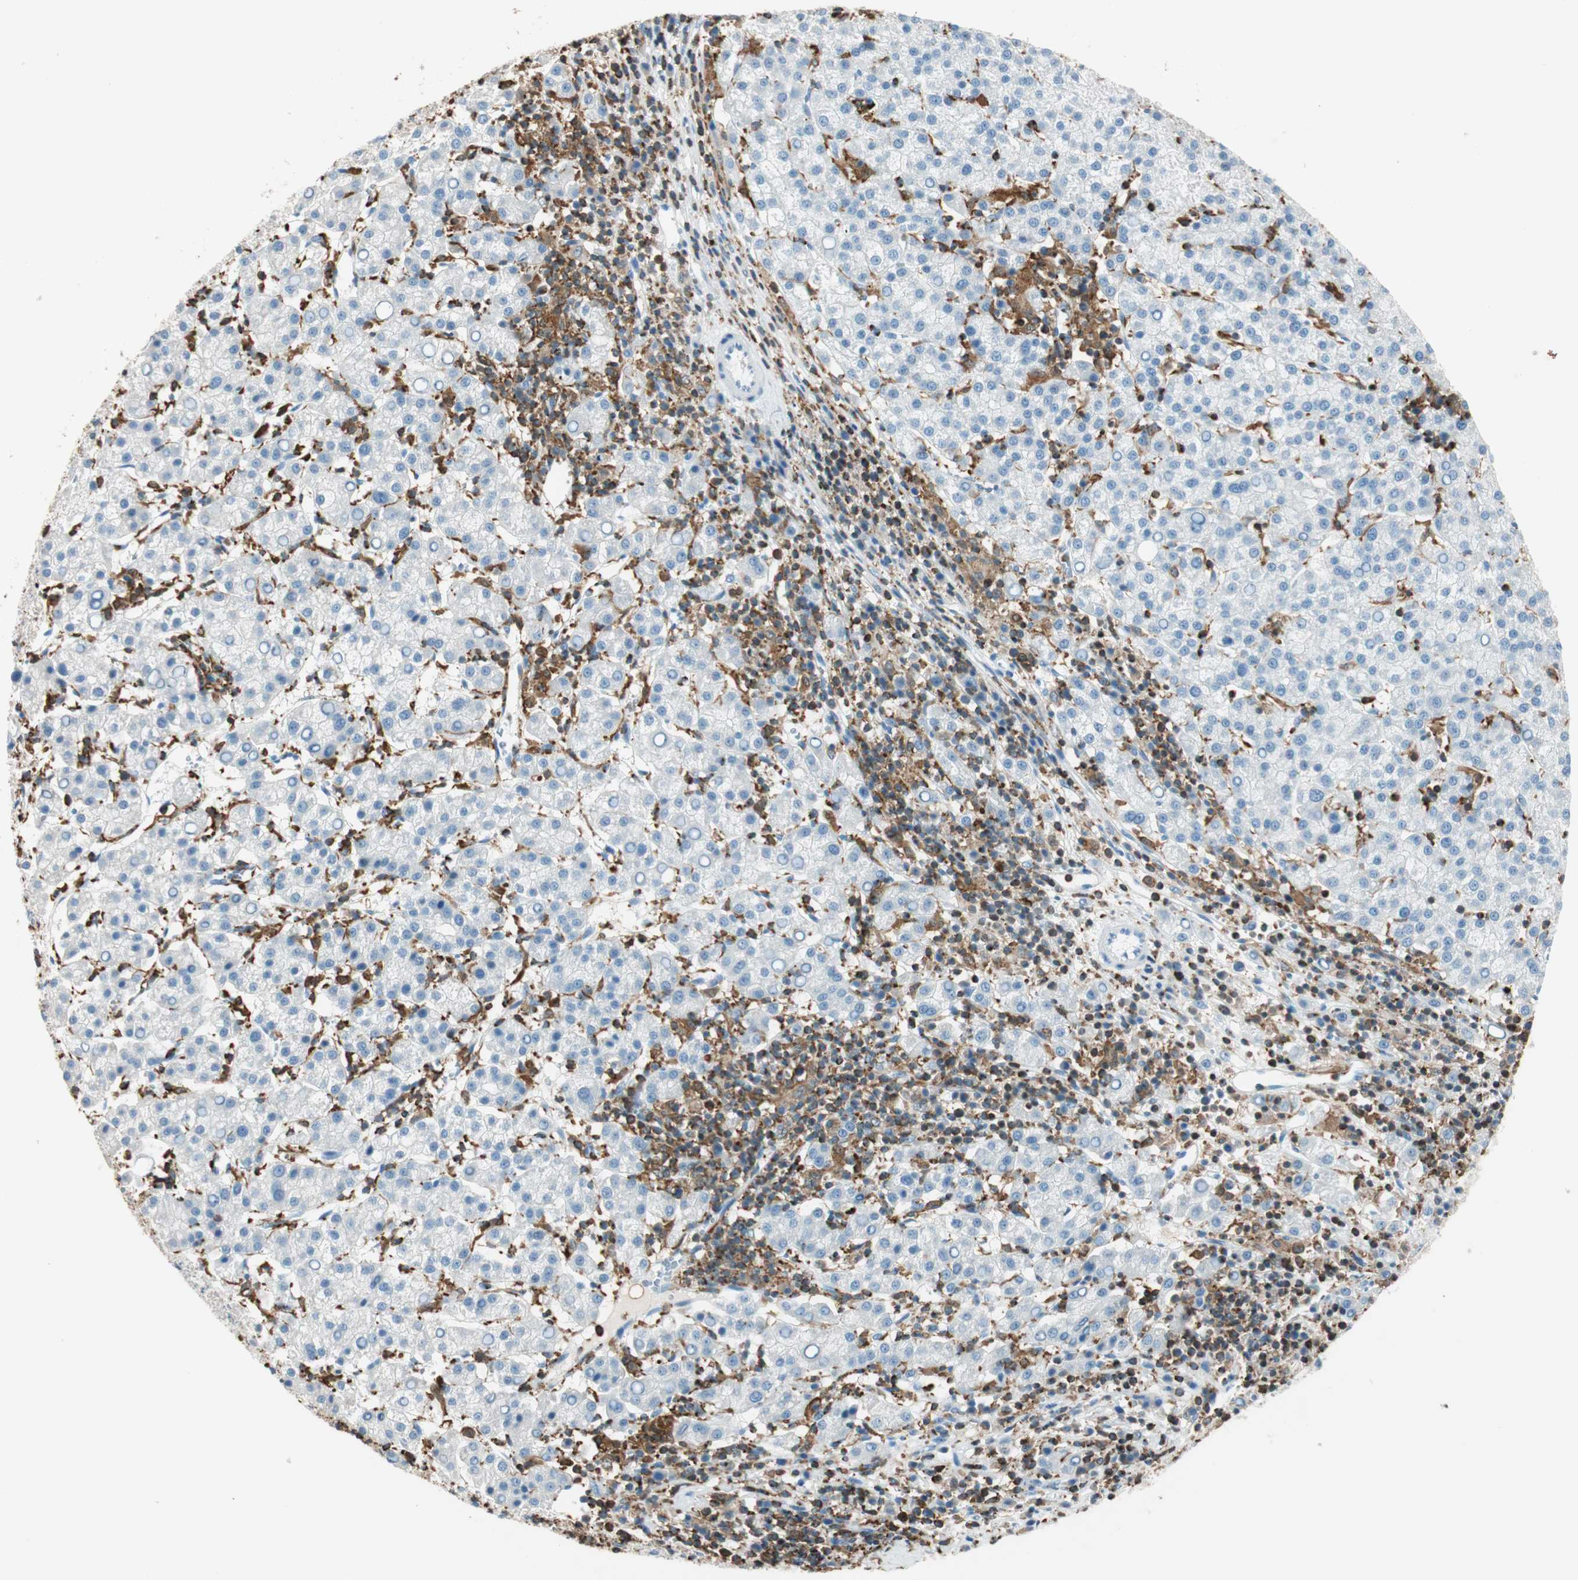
{"staining": {"intensity": "negative", "quantity": "none", "location": "none"}, "tissue": "liver cancer", "cell_type": "Tumor cells", "image_type": "cancer", "snomed": [{"axis": "morphology", "description": "Carcinoma, Hepatocellular, NOS"}, {"axis": "topography", "description": "Liver"}], "caption": "Liver cancer was stained to show a protein in brown. There is no significant staining in tumor cells.", "gene": "HPGD", "patient": {"sex": "female", "age": 58}}